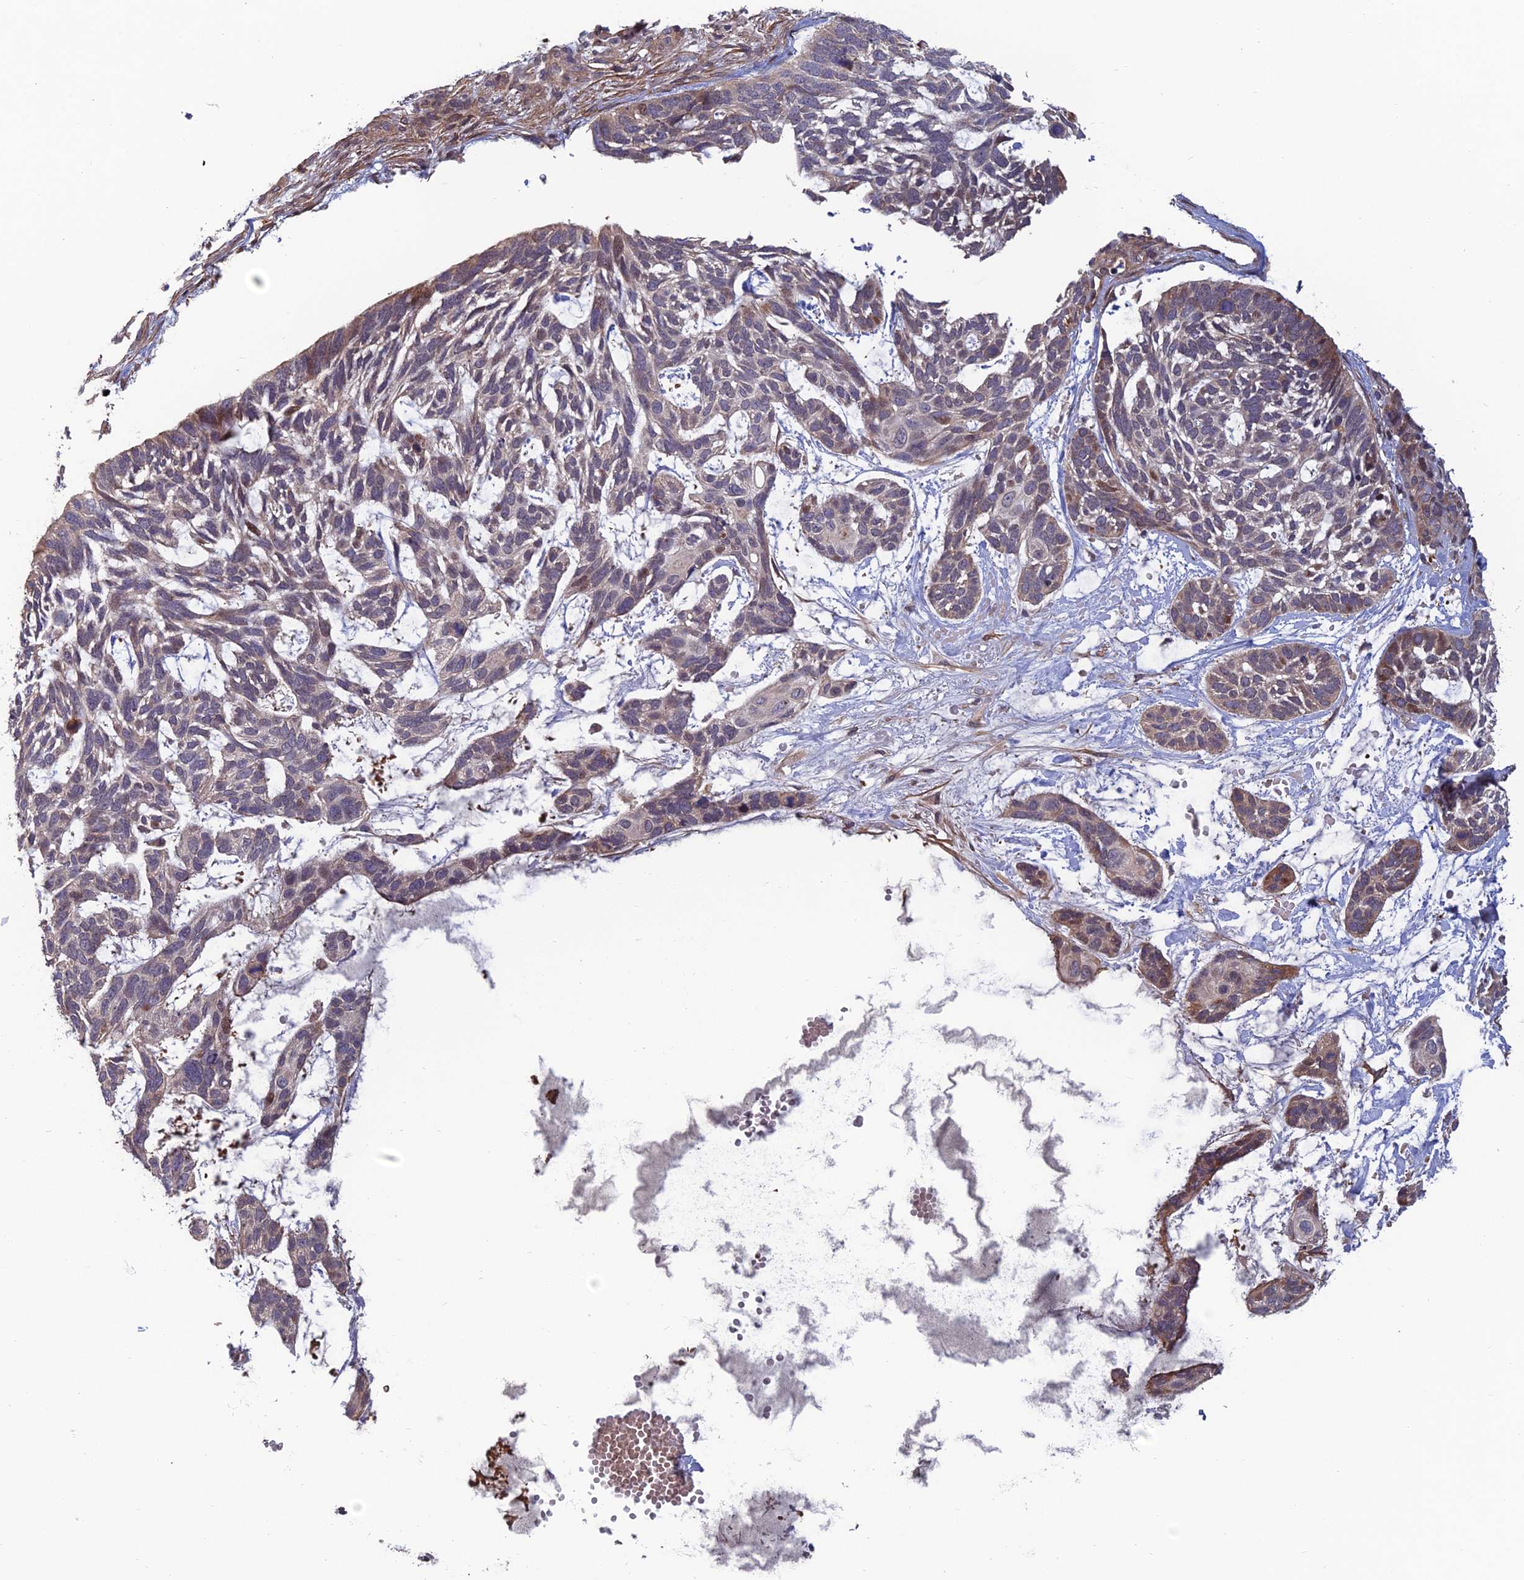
{"staining": {"intensity": "weak", "quantity": "<25%", "location": "cytoplasmic/membranous"}, "tissue": "skin cancer", "cell_type": "Tumor cells", "image_type": "cancer", "snomed": [{"axis": "morphology", "description": "Basal cell carcinoma"}, {"axis": "topography", "description": "Skin"}], "caption": "This is a photomicrograph of immunohistochemistry staining of skin cancer (basal cell carcinoma), which shows no staining in tumor cells.", "gene": "CCDC183", "patient": {"sex": "male", "age": 88}}